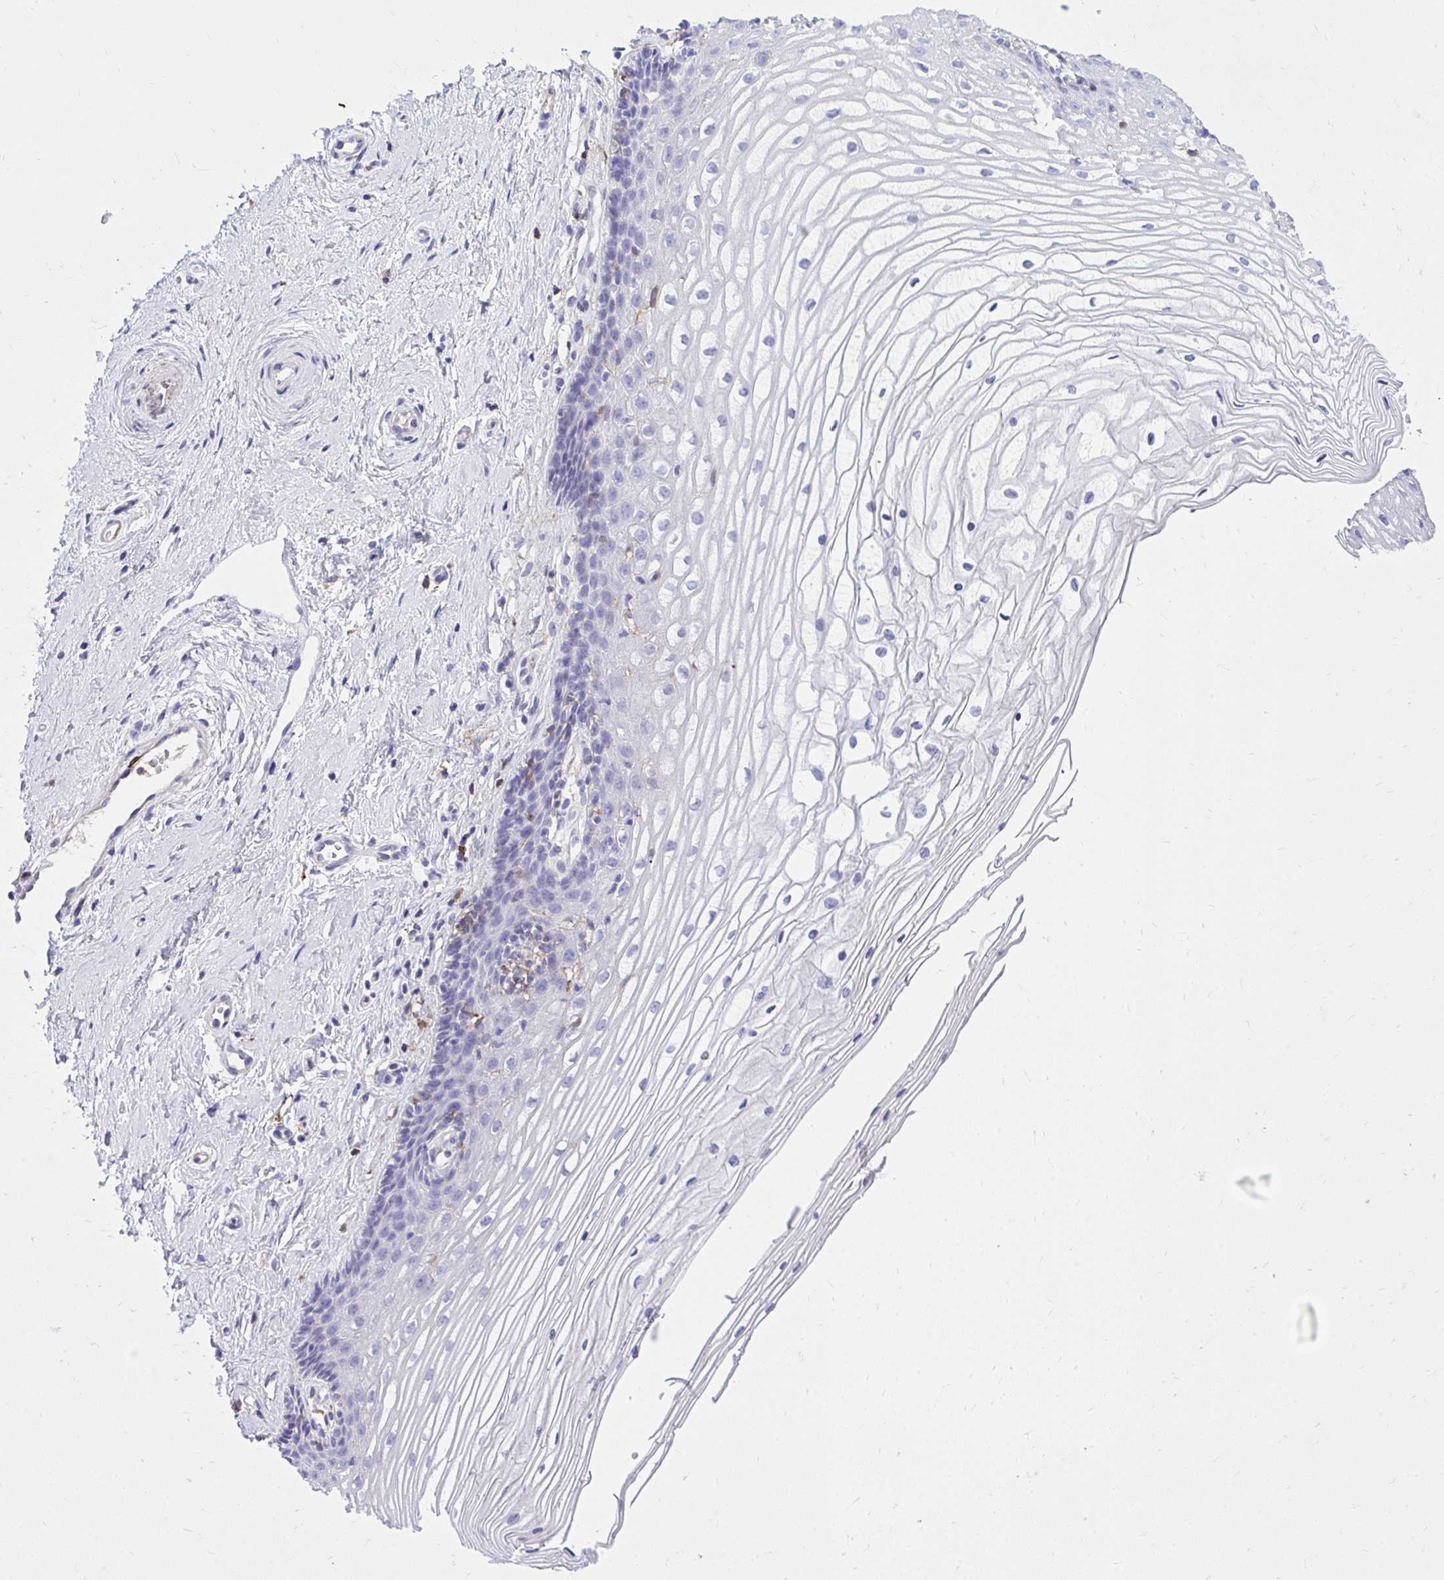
{"staining": {"intensity": "negative", "quantity": "none", "location": "none"}, "tissue": "cervix", "cell_type": "Glandular cells", "image_type": "normal", "snomed": [{"axis": "morphology", "description": "Normal tissue, NOS"}, {"axis": "topography", "description": "Cervix"}], "caption": "Immunohistochemical staining of benign cervix reveals no significant positivity in glandular cells. The staining is performed using DAB (3,3'-diaminobenzidine) brown chromogen with nuclei counter-stained in using hematoxylin.", "gene": "TLR7", "patient": {"sex": "female", "age": 40}}